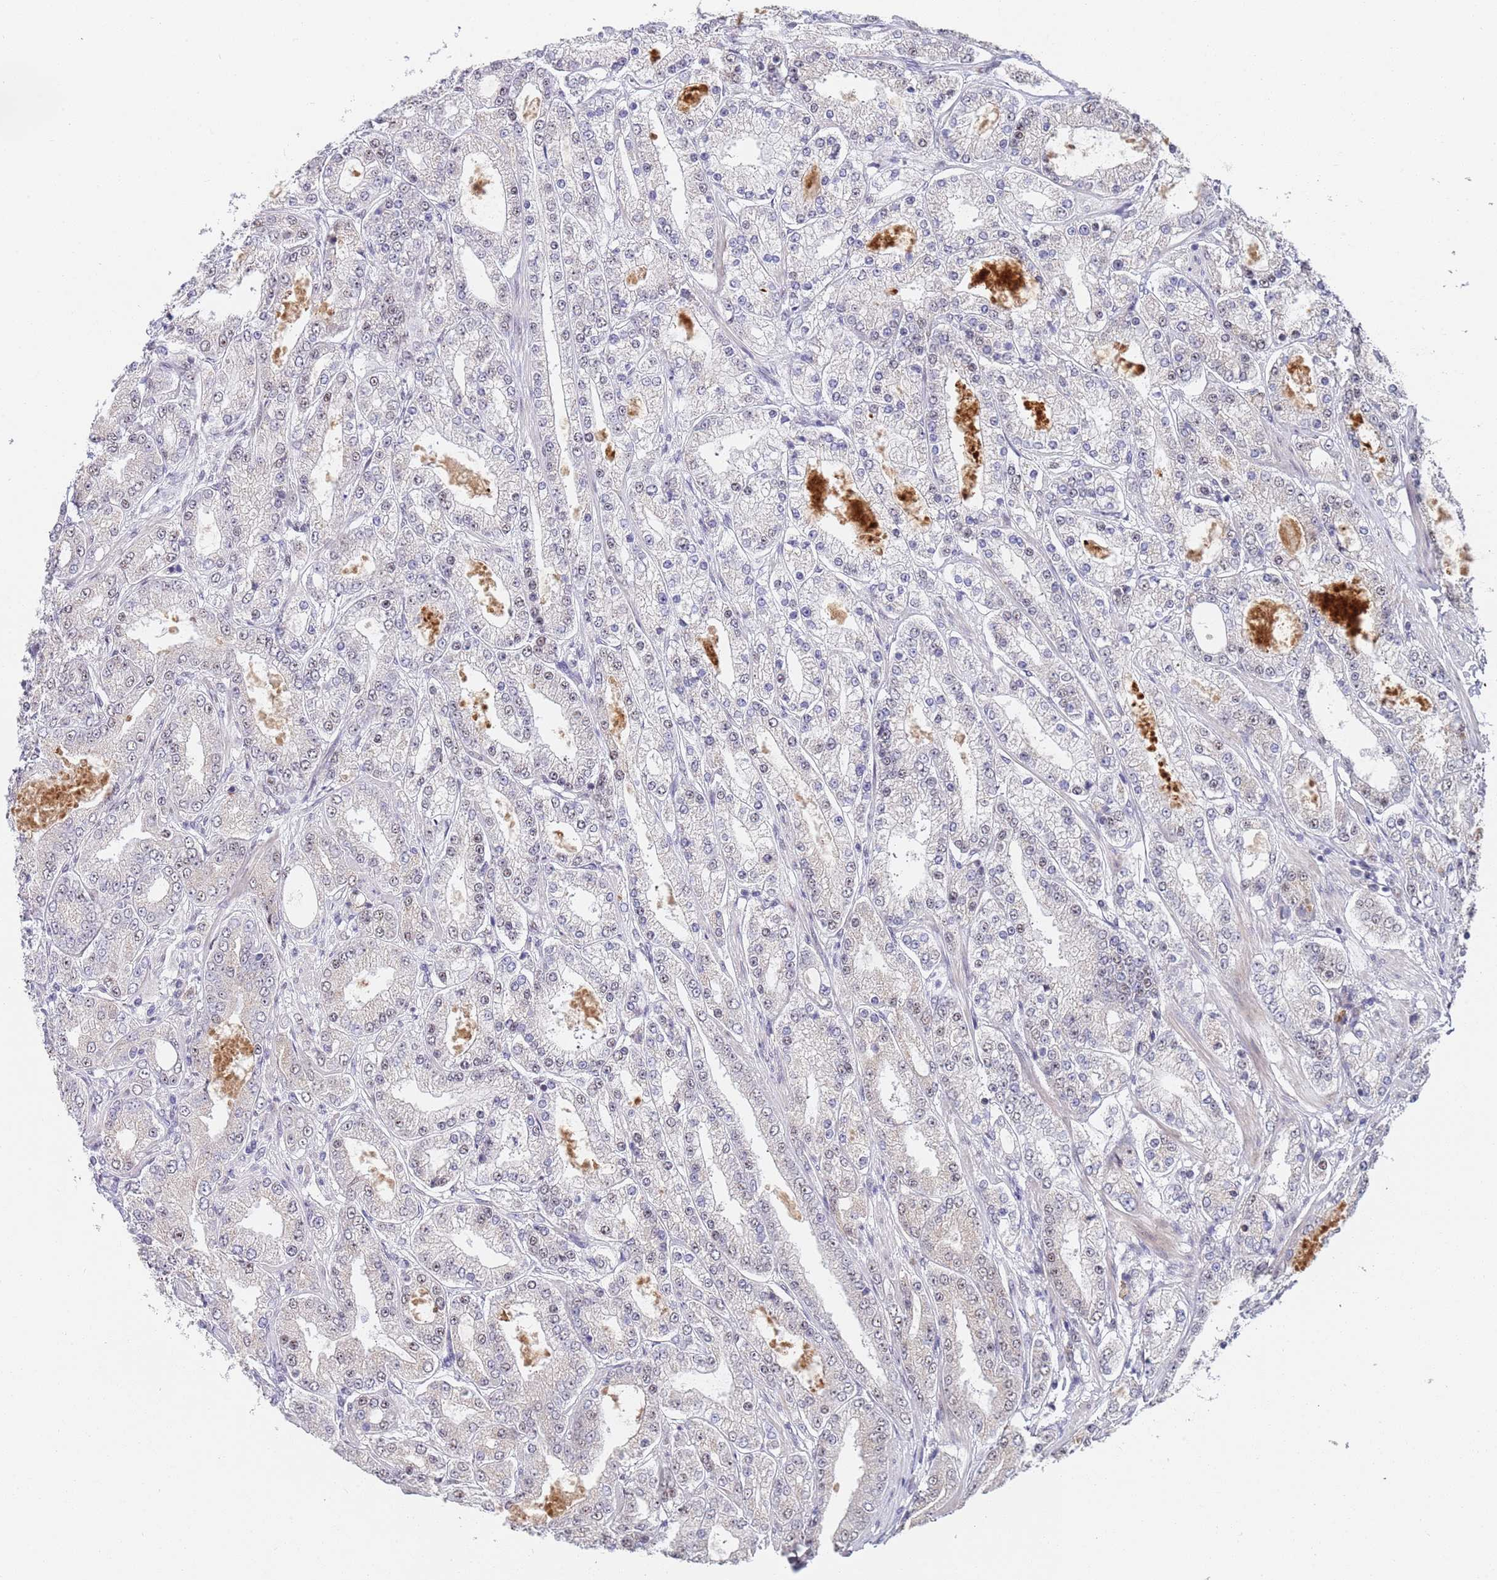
{"staining": {"intensity": "weak", "quantity": "<25%", "location": "nuclear"}, "tissue": "prostate cancer", "cell_type": "Tumor cells", "image_type": "cancer", "snomed": [{"axis": "morphology", "description": "Adenocarcinoma, High grade"}, {"axis": "topography", "description": "Prostate"}], "caption": "Immunohistochemistry (IHC) of prostate cancer exhibits no staining in tumor cells.", "gene": "PLCL2", "patient": {"sex": "male", "age": 68}}